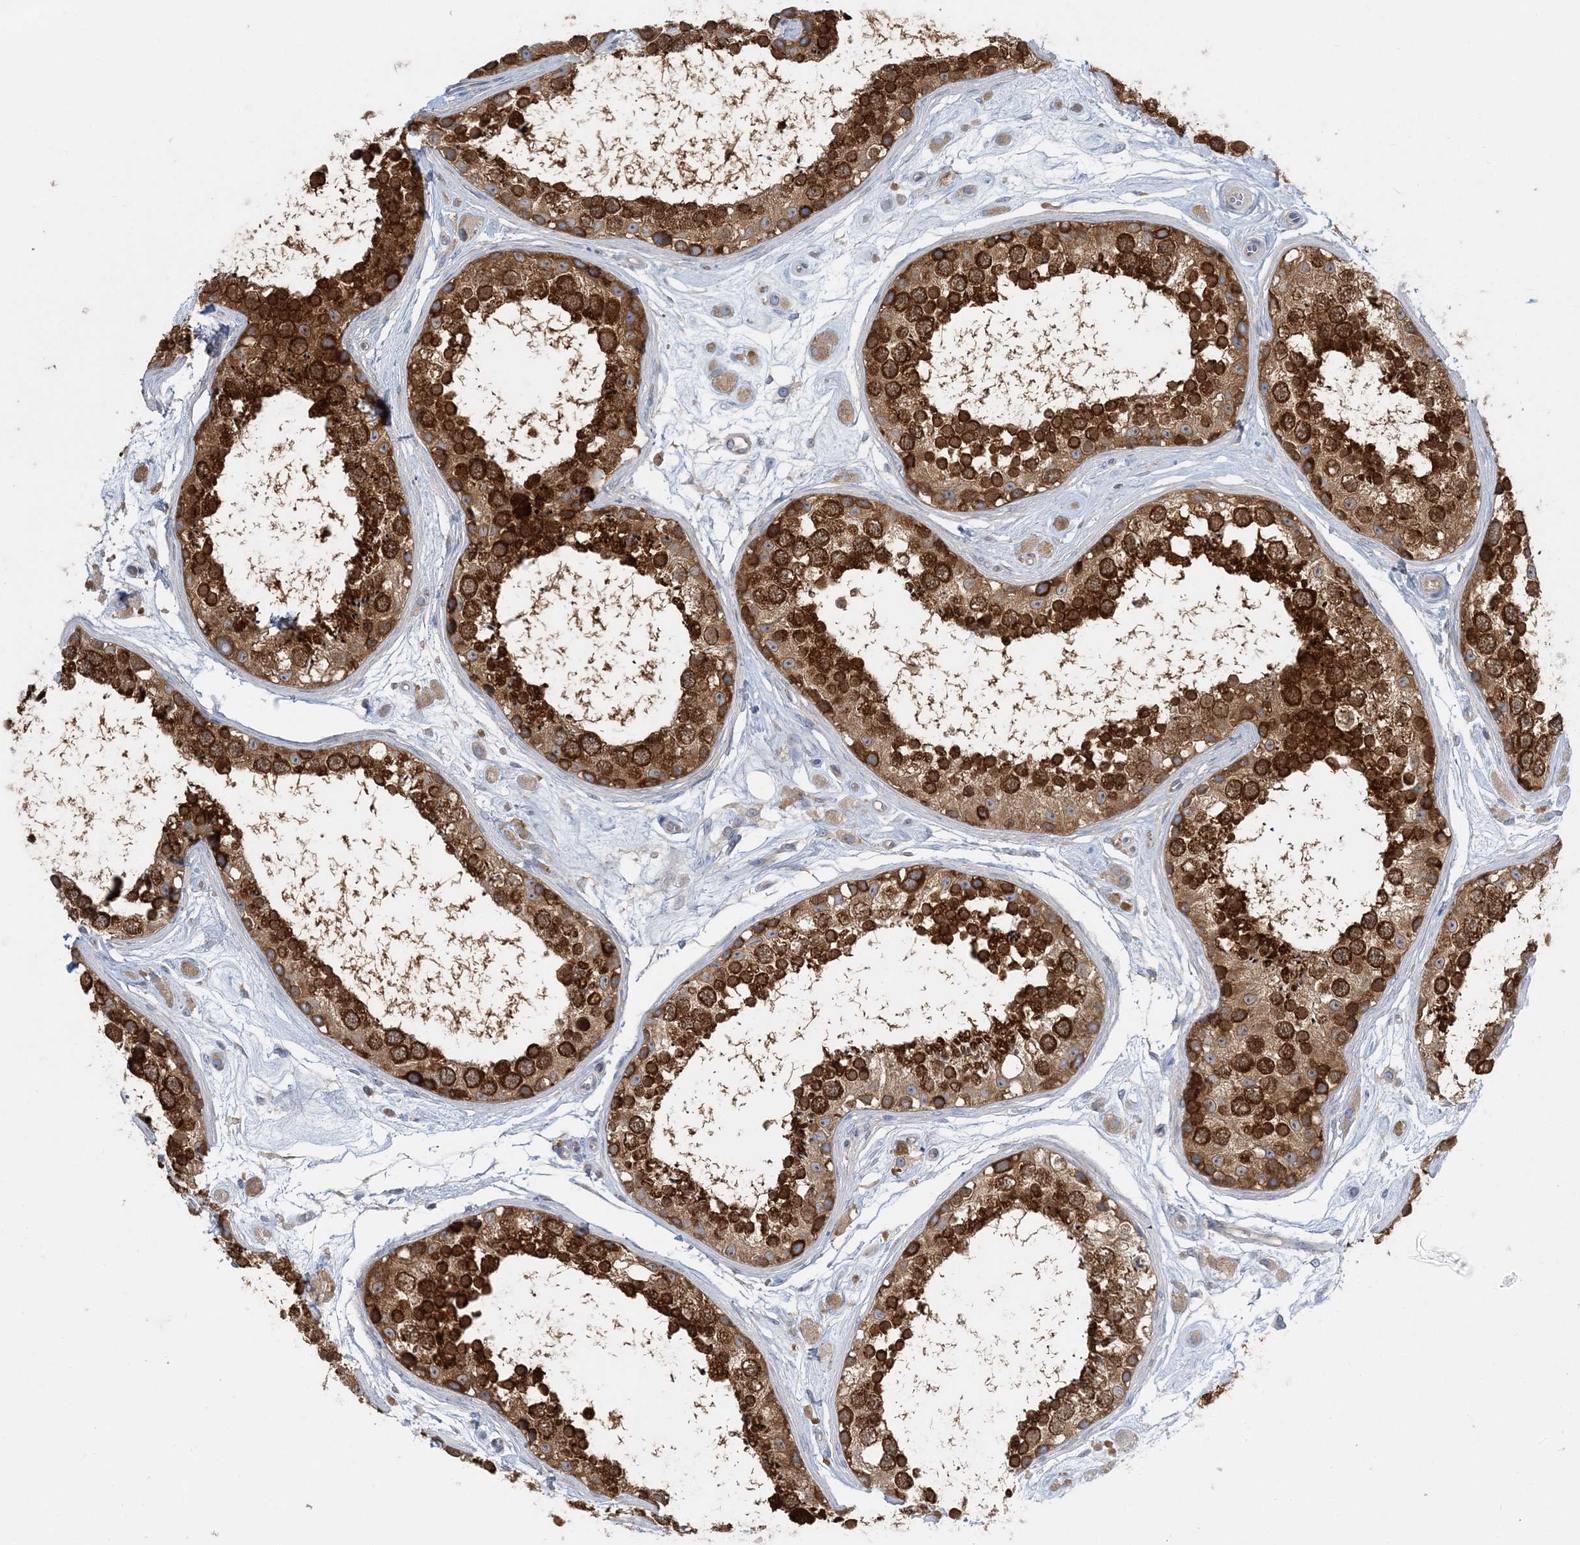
{"staining": {"intensity": "strong", "quantity": ">75%", "location": "cytoplasmic/membranous,nuclear"}, "tissue": "testis", "cell_type": "Cells in seminiferous ducts", "image_type": "normal", "snomed": [{"axis": "morphology", "description": "Normal tissue, NOS"}, {"axis": "topography", "description": "Testis"}], "caption": "The histopathology image shows immunohistochemical staining of benign testis. There is strong cytoplasmic/membranous,nuclear expression is seen in approximately >75% of cells in seminiferous ducts.", "gene": "FAM114A2", "patient": {"sex": "male", "age": 25}}